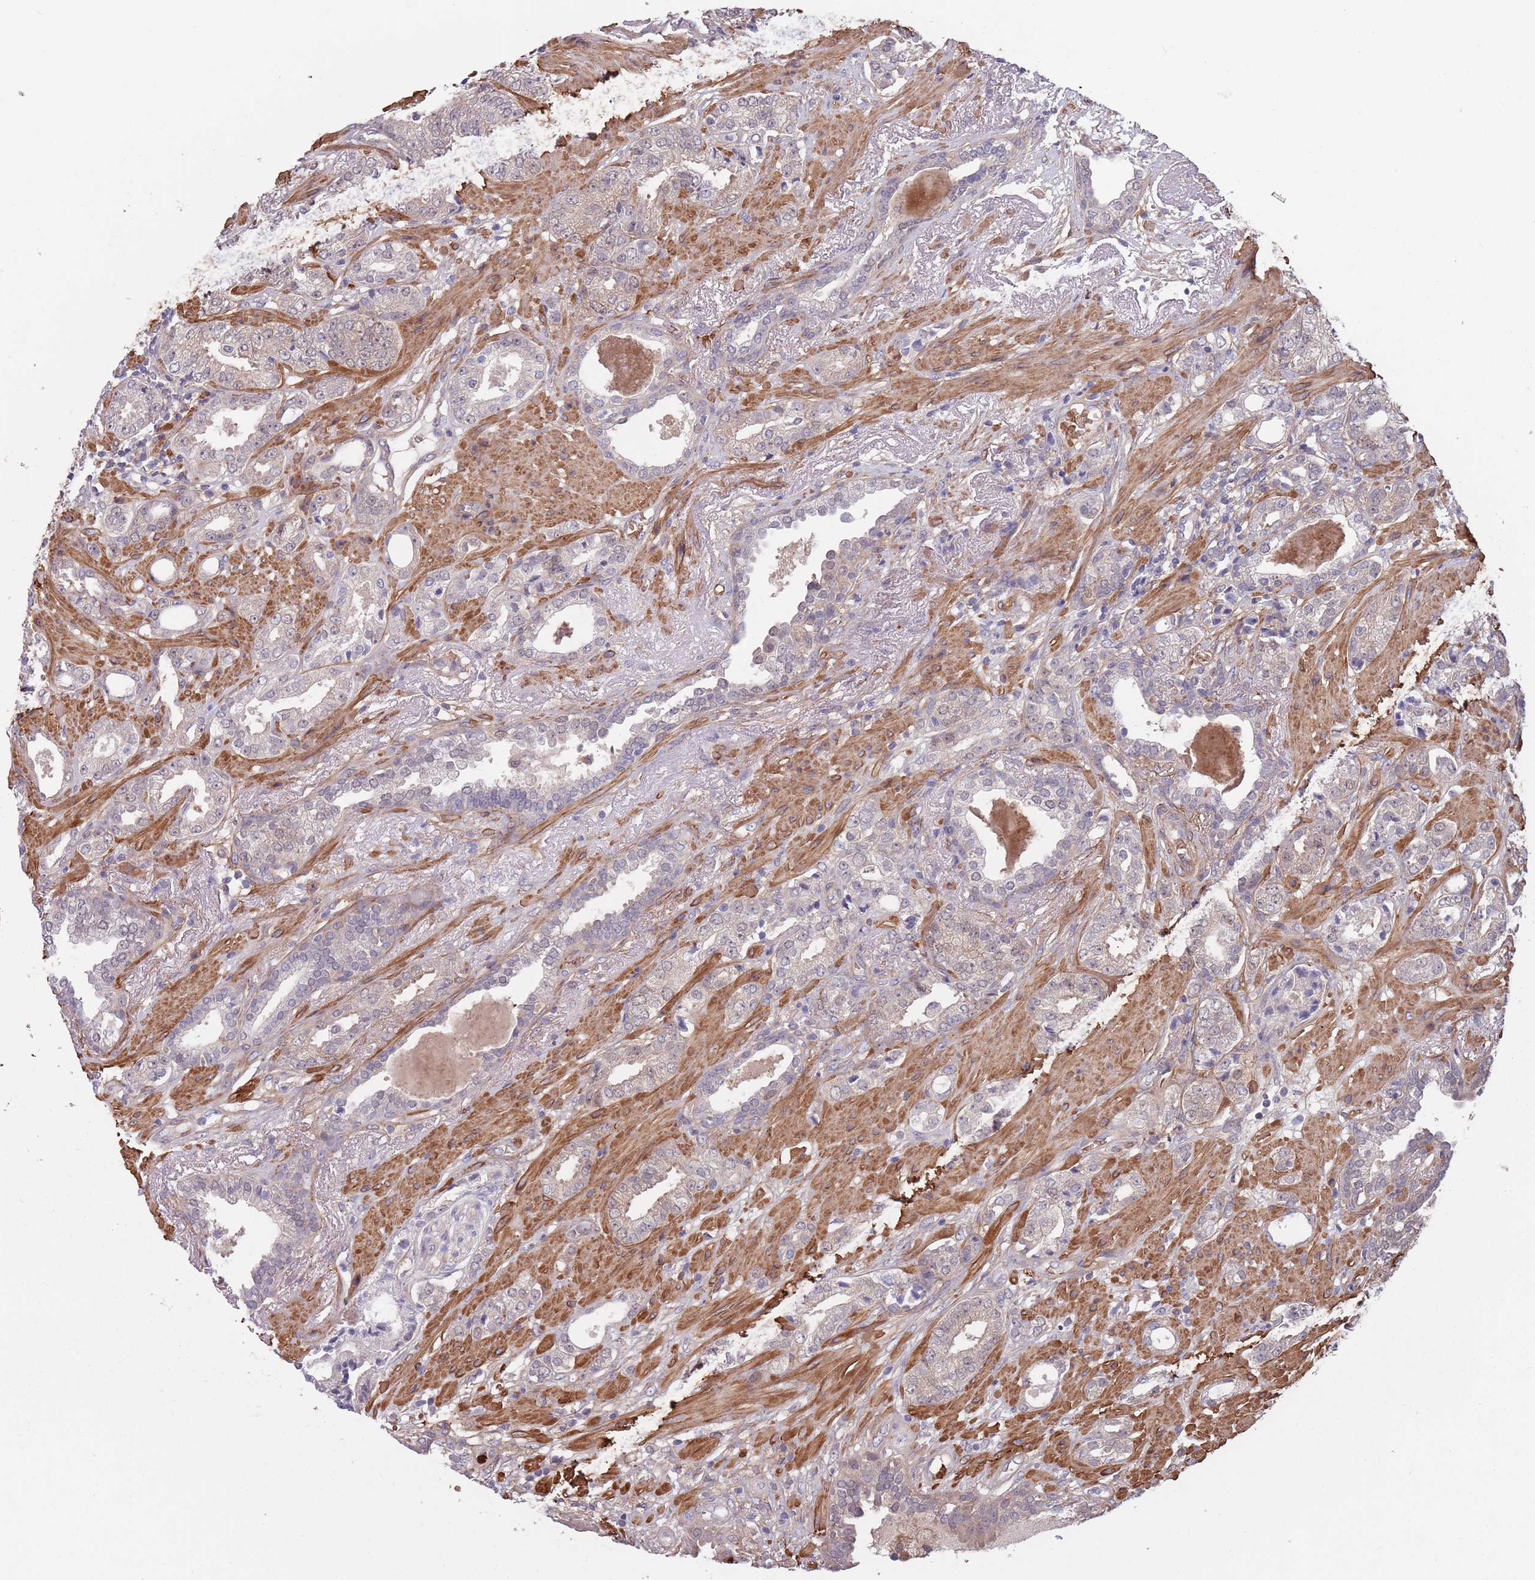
{"staining": {"intensity": "weak", "quantity": "<25%", "location": "nuclear"}, "tissue": "prostate cancer", "cell_type": "Tumor cells", "image_type": "cancer", "snomed": [{"axis": "morphology", "description": "Adenocarcinoma, High grade"}, {"axis": "topography", "description": "Prostate"}], "caption": "This is an IHC image of human prostate cancer (adenocarcinoma (high-grade)). There is no expression in tumor cells.", "gene": "CLNS1A", "patient": {"sex": "male", "age": 71}}